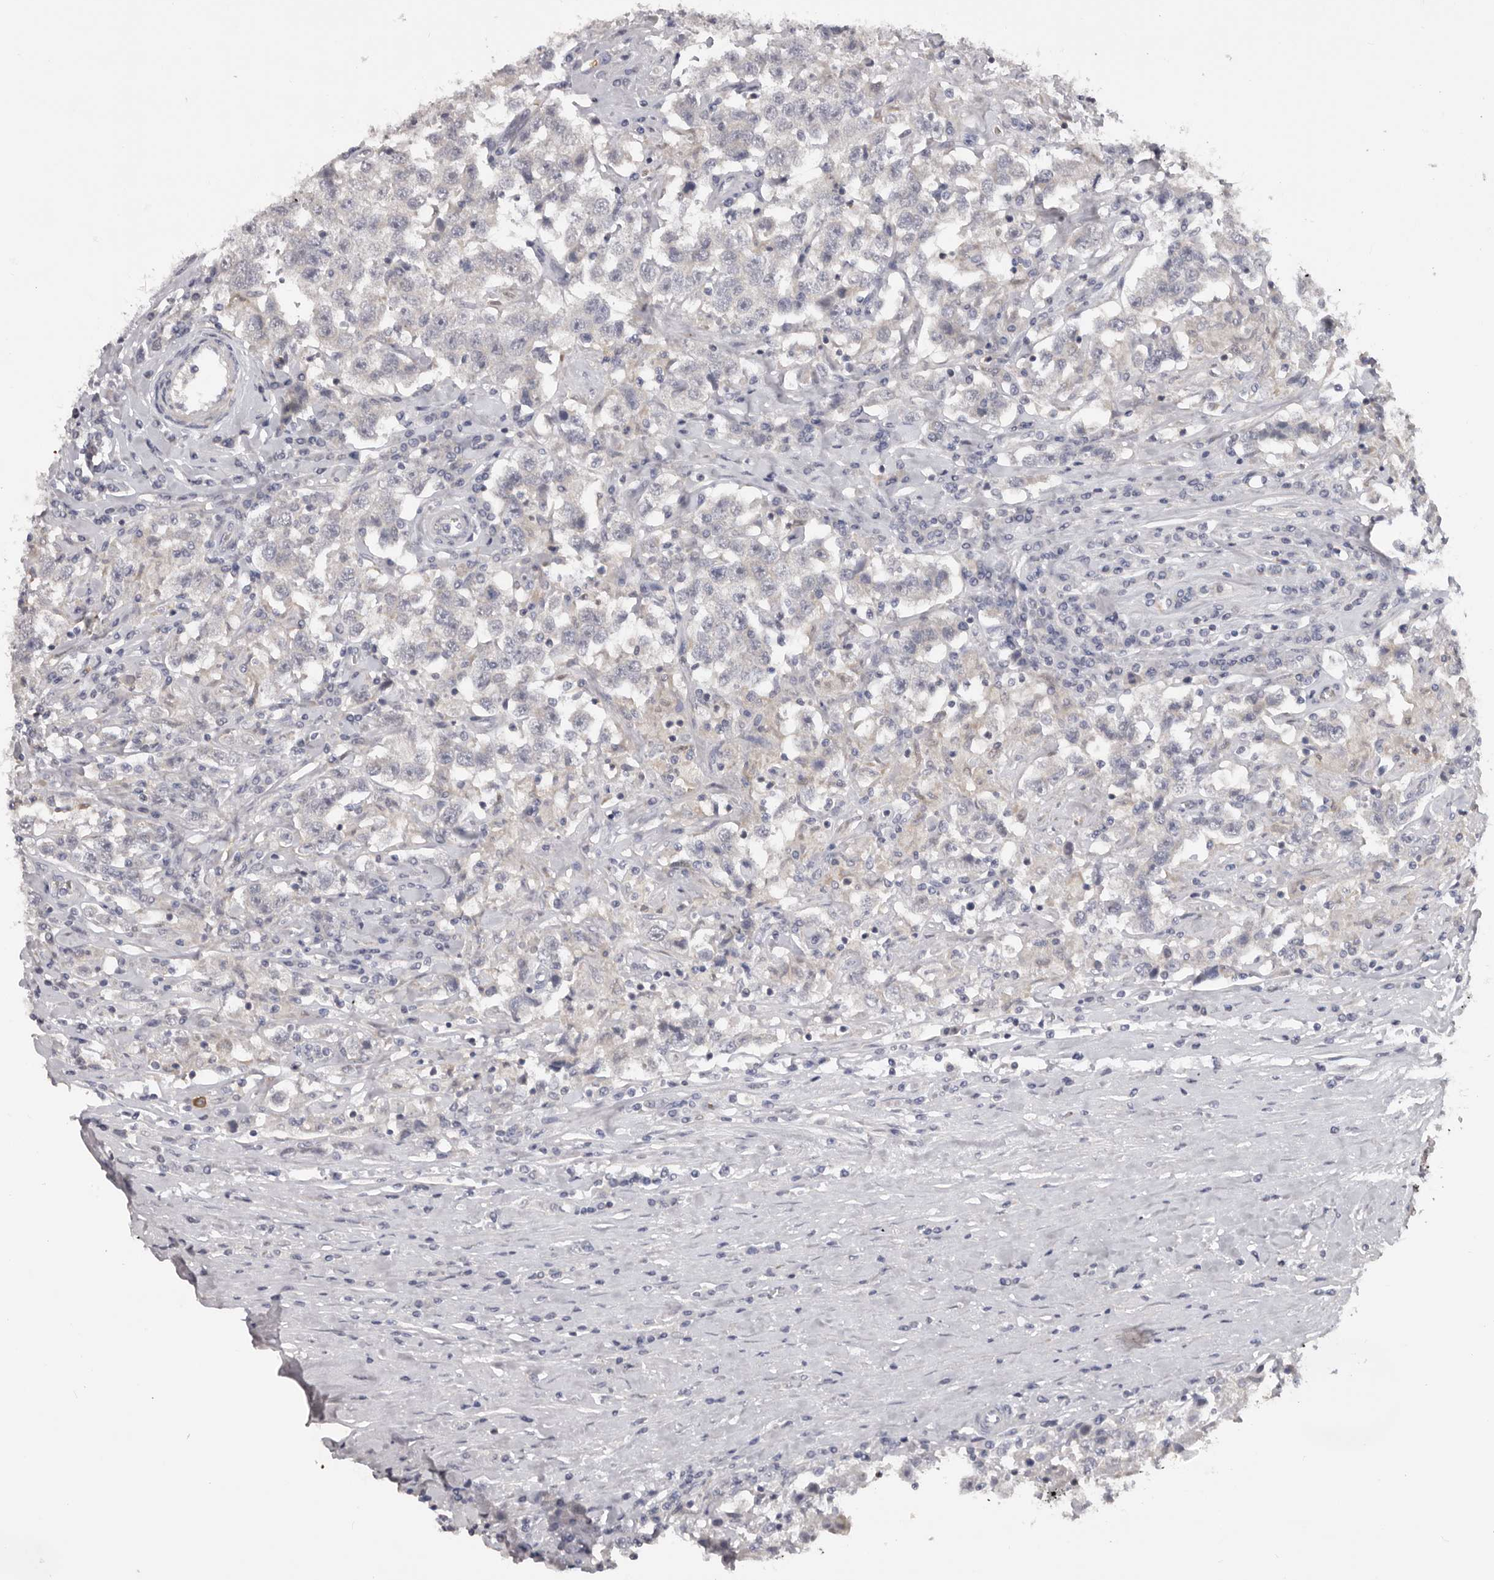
{"staining": {"intensity": "negative", "quantity": "none", "location": "none"}, "tissue": "testis cancer", "cell_type": "Tumor cells", "image_type": "cancer", "snomed": [{"axis": "morphology", "description": "Seminoma, NOS"}, {"axis": "topography", "description": "Testis"}], "caption": "This is a micrograph of IHC staining of testis seminoma, which shows no staining in tumor cells. Brightfield microscopy of IHC stained with DAB (3,3'-diaminobenzidine) (brown) and hematoxylin (blue), captured at high magnification.", "gene": "TNR", "patient": {"sex": "male", "age": 41}}